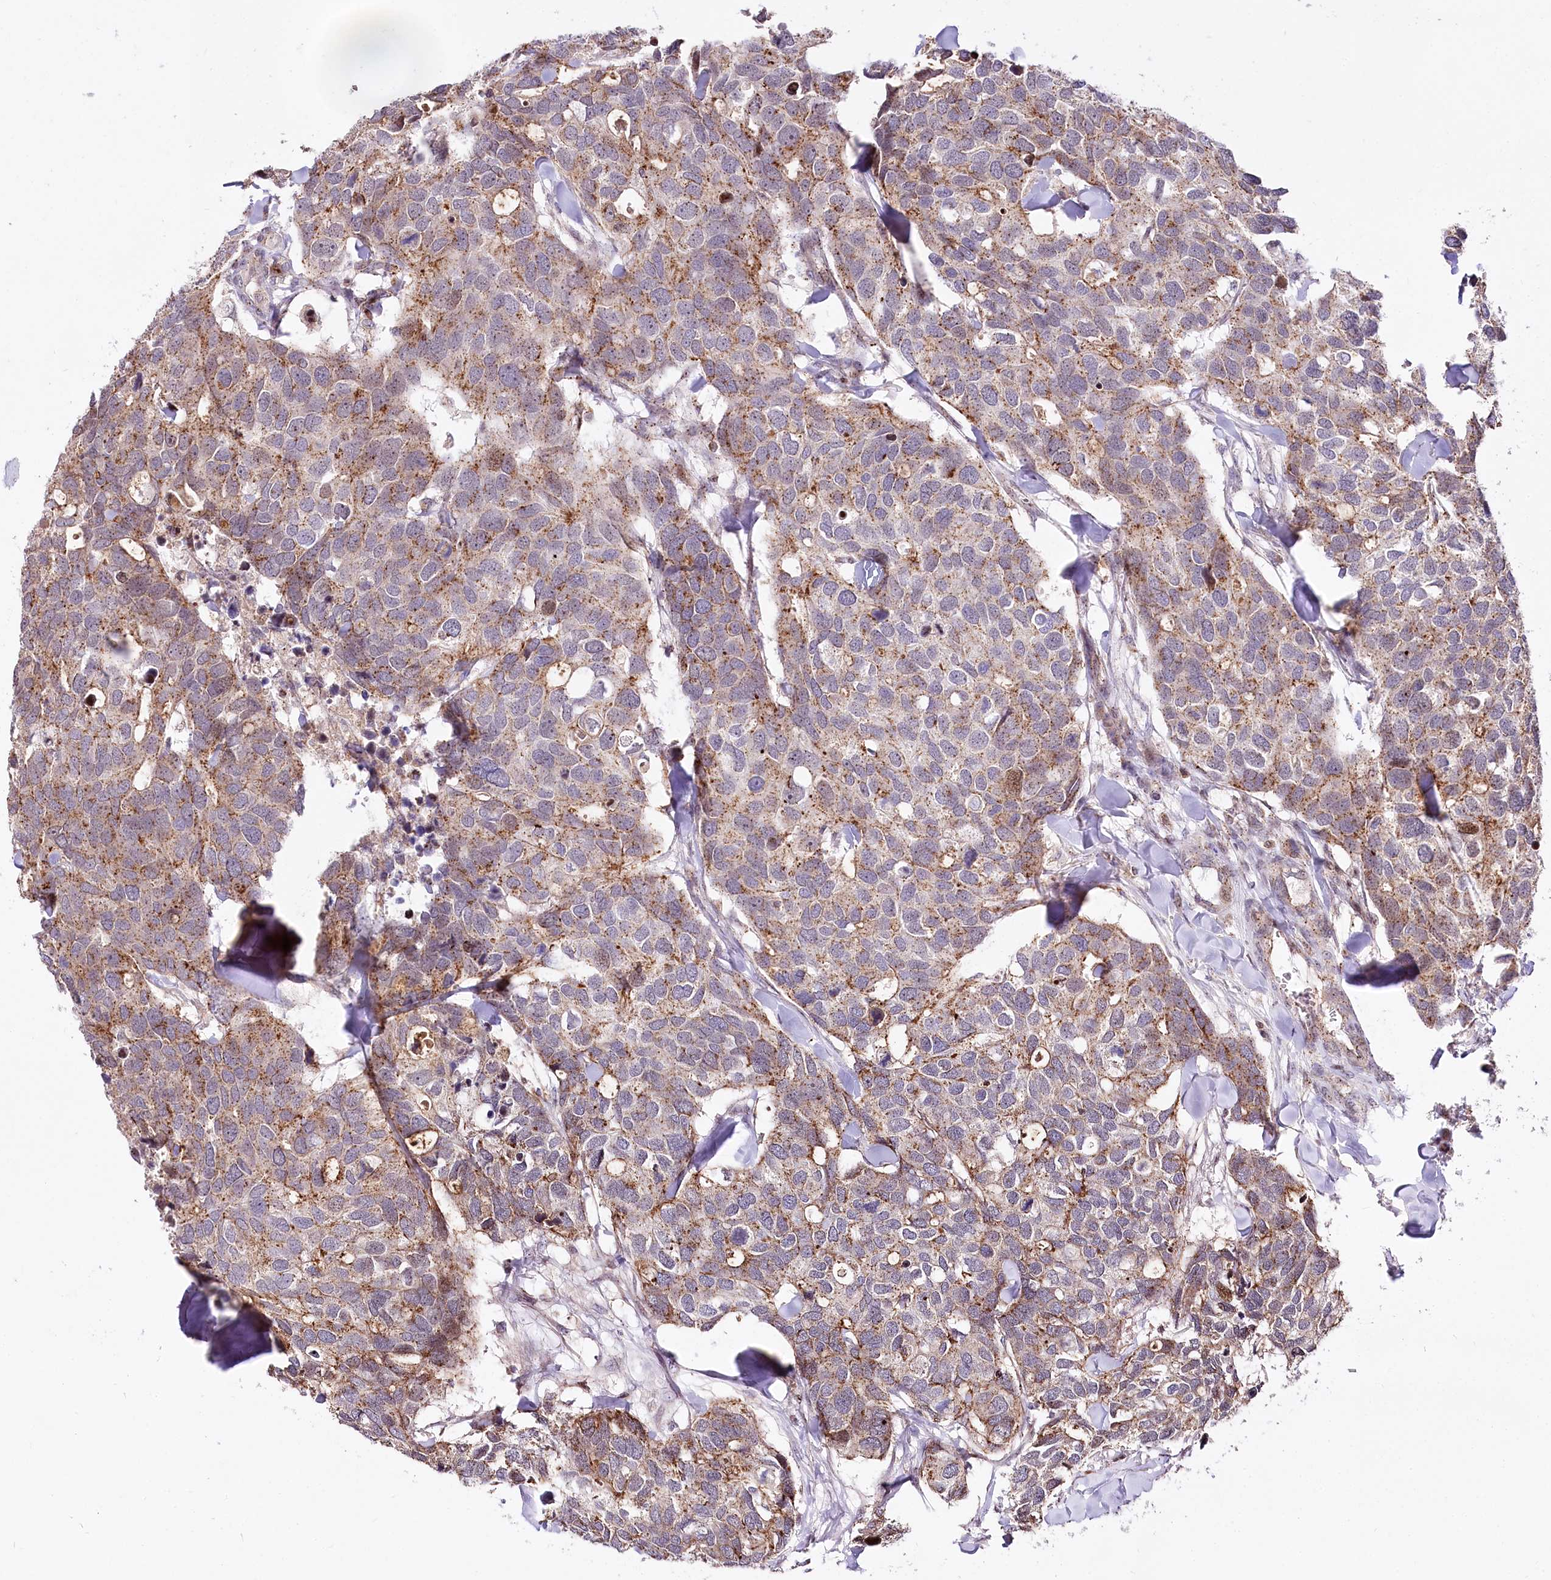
{"staining": {"intensity": "moderate", "quantity": "25%-75%", "location": "cytoplasmic/membranous"}, "tissue": "breast cancer", "cell_type": "Tumor cells", "image_type": "cancer", "snomed": [{"axis": "morphology", "description": "Duct carcinoma"}, {"axis": "topography", "description": "Breast"}], "caption": "Invasive ductal carcinoma (breast) tissue exhibits moderate cytoplasmic/membranous staining in about 25%-75% of tumor cells", "gene": "ZFYVE27", "patient": {"sex": "female", "age": 83}}